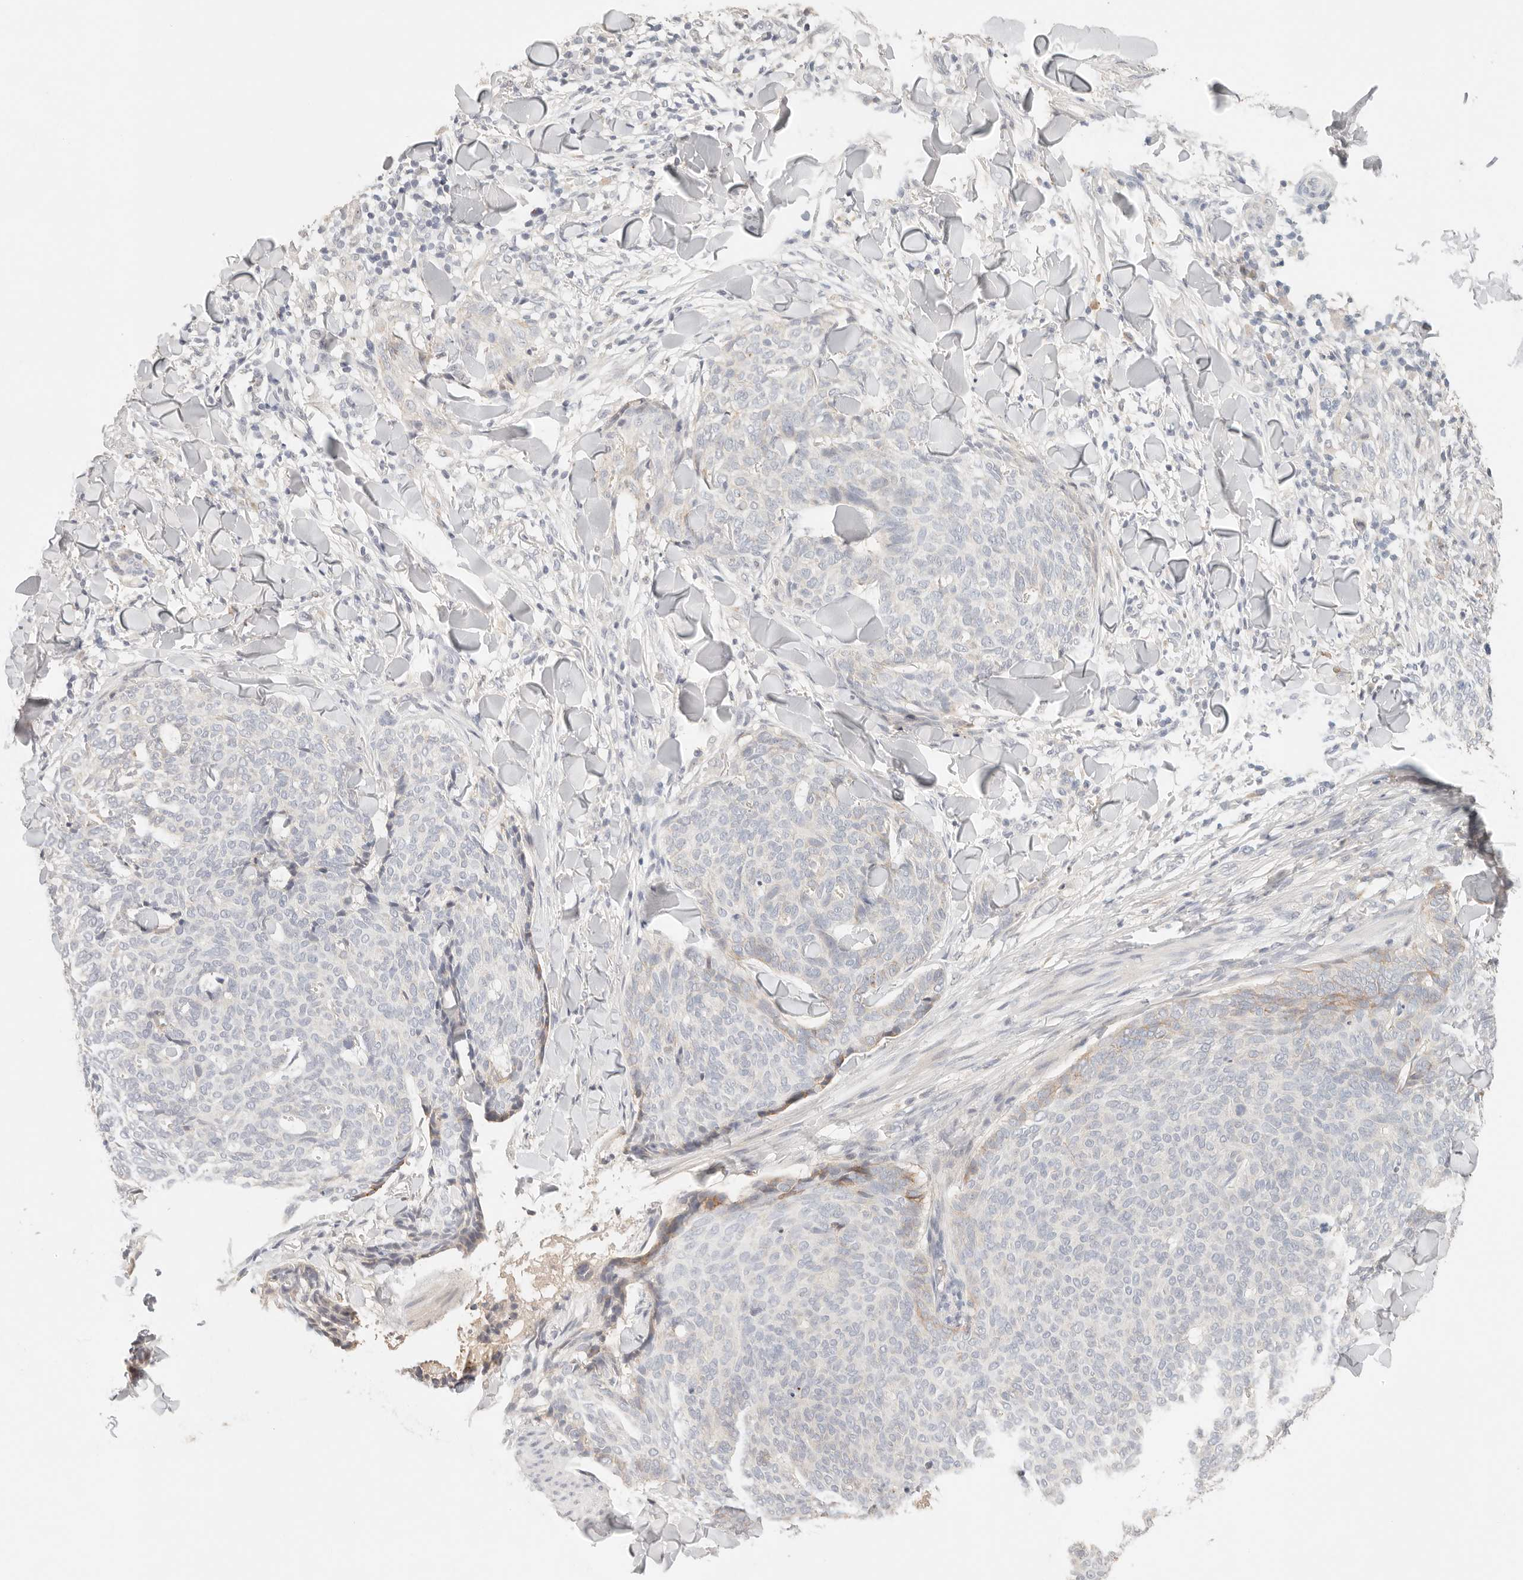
{"staining": {"intensity": "negative", "quantity": "none", "location": "none"}, "tissue": "skin cancer", "cell_type": "Tumor cells", "image_type": "cancer", "snomed": [{"axis": "morphology", "description": "Normal tissue, NOS"}, {"axis": "morphology", "description": "Basal cell carcinoma"}, {"axis": "topography", "description": "Skin"}], "caption": "Tumor cells show no significant protein staining in basal cell carcinoma (skin). The staining was performed using DAB (3,3'-diaminobenzidine) to visualize the protein expression in brown, while the nuclei were stained in blue with hematoxylin (Magnification: 20x).", "gene": "CEP120", "patient": {"sex": "male", "age": 50}}